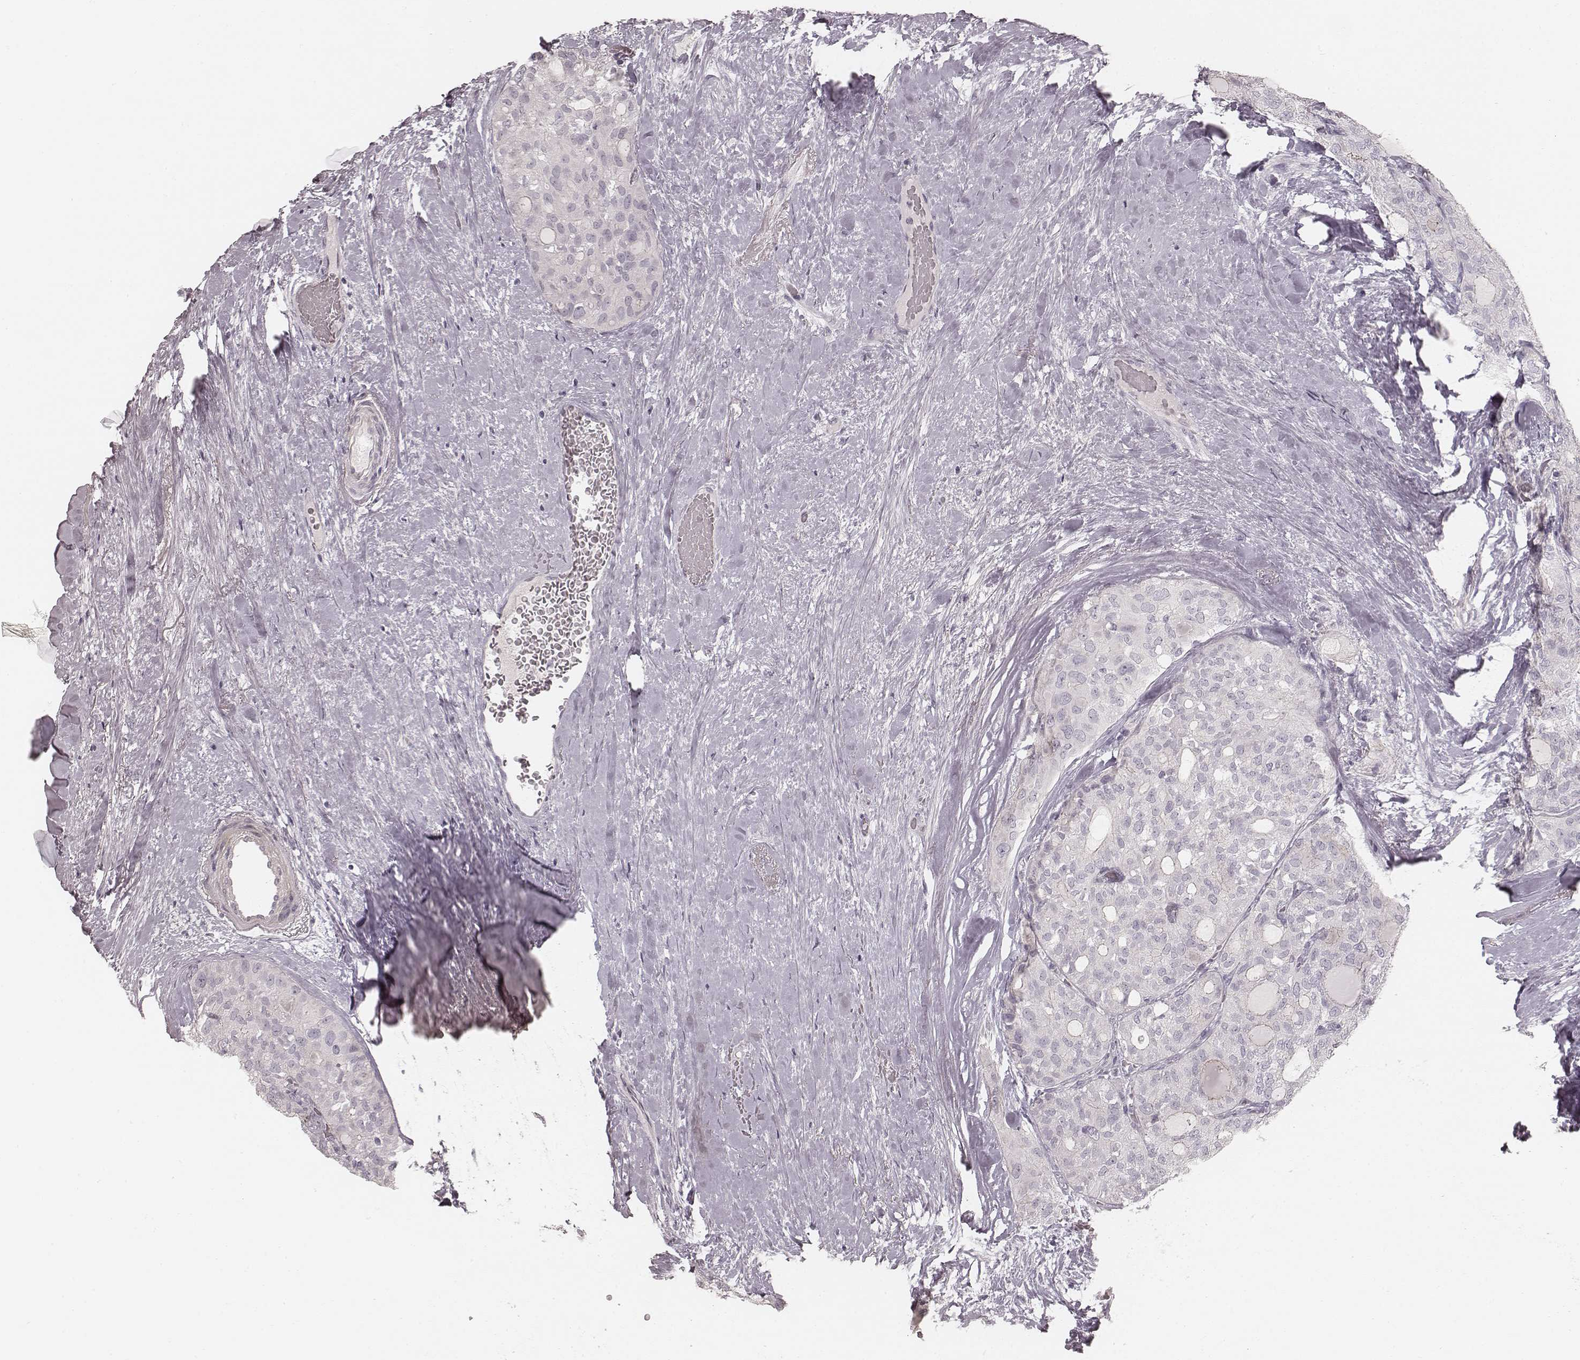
{"staining": {"intensity": "negative", "quantity": "none", "location": "none"}, "tissue": "thyroid cancer", "cell_type": "Tumor cells", "image_type": "cancer", "snomed": [{"axis": "morphology", "description": "Follicular adenoma carcinoma, NOS"}, {"axis": "topography", "description": "Thyroid gland"}], "caption": "Immunohistochemical staining of human follicular adenoma carcinoma (thyroid) reveals no significant staining in tumor cells.", "gene": "SPATA24", "patient": {"sex": "male", "age": 75}}